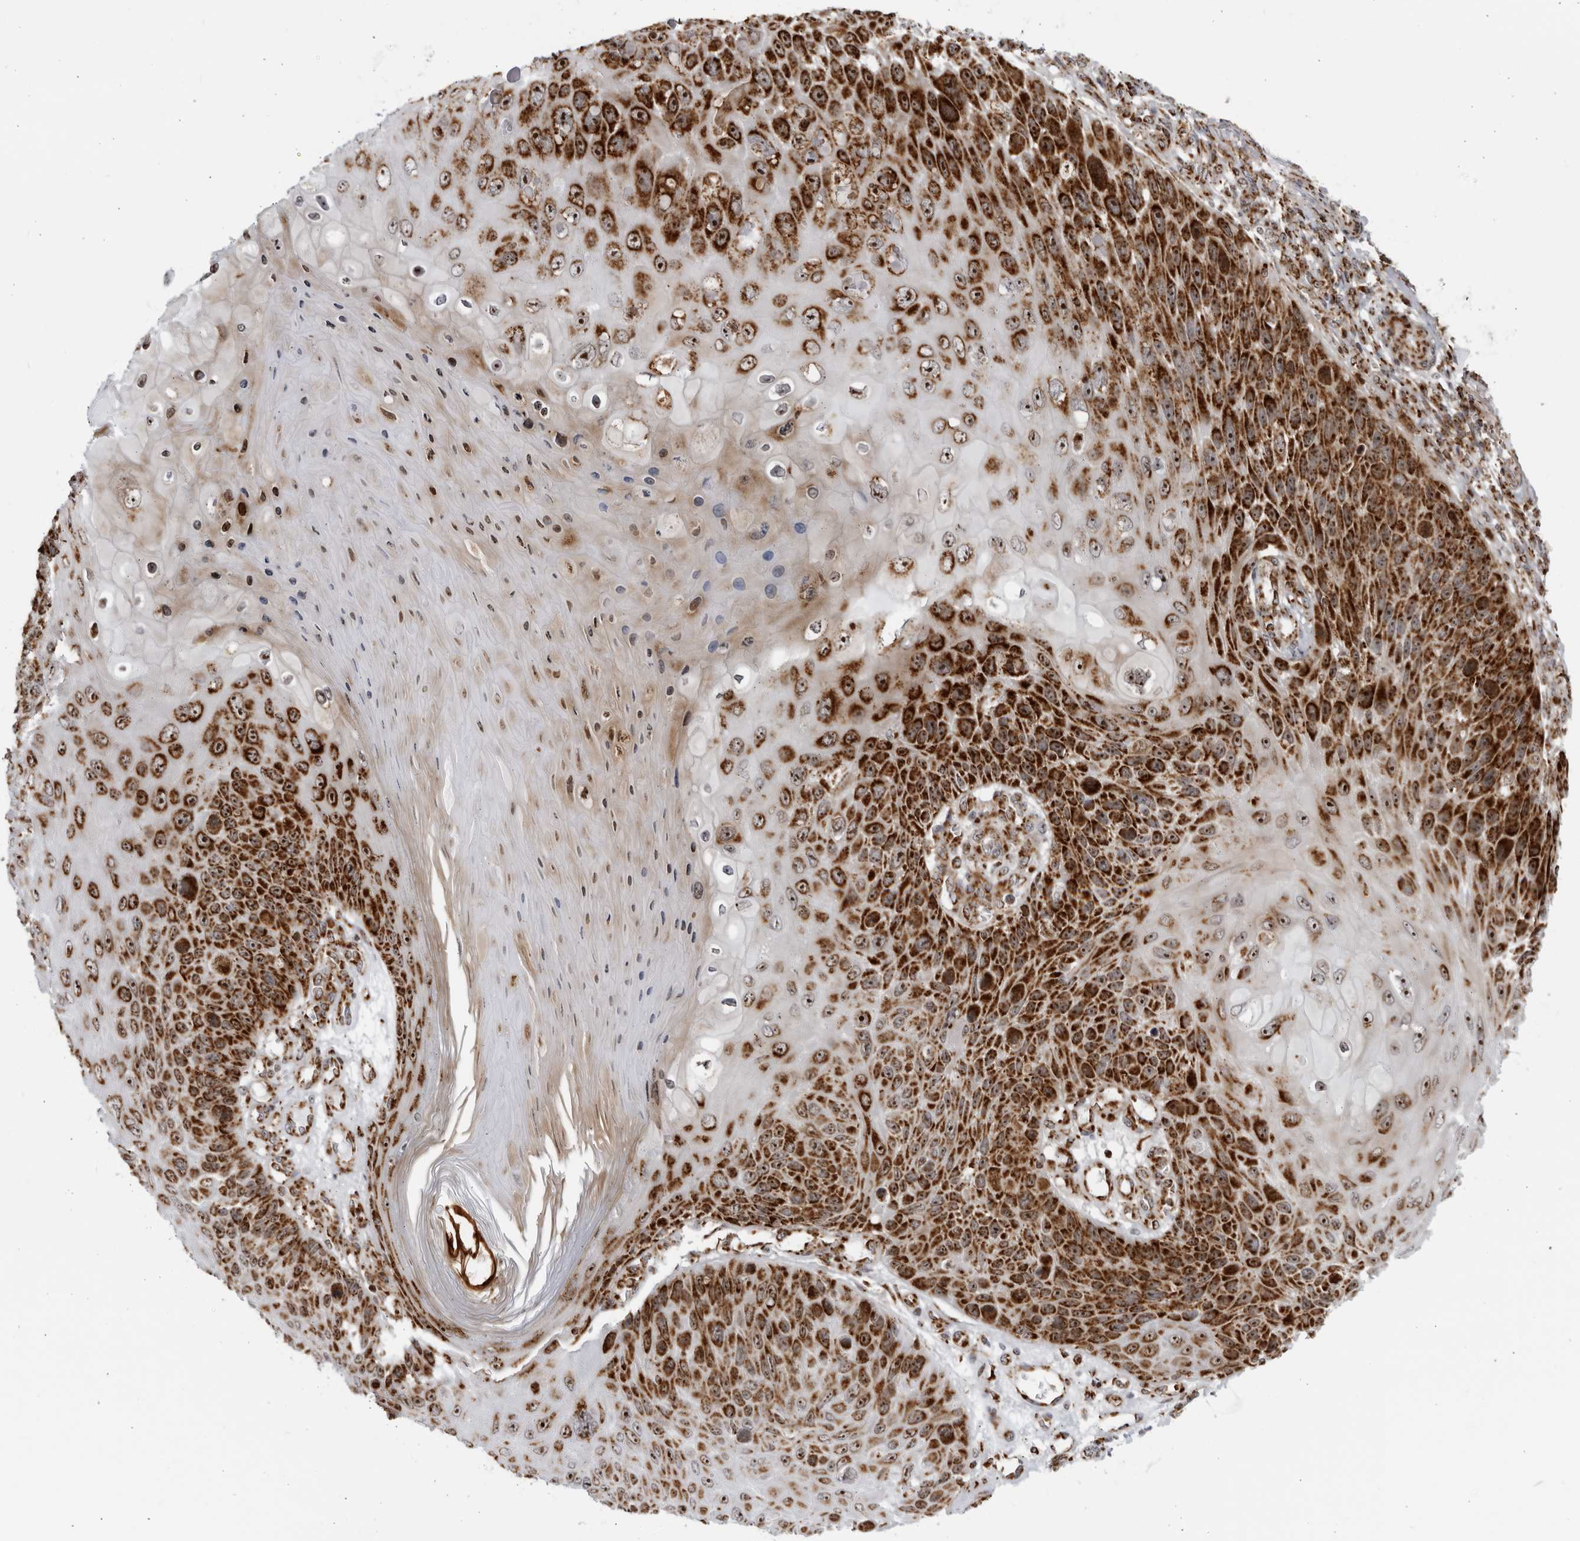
{"staining": {"intensity": "strong", "quantity": ">75%", "location": "cytoplasmic/membranous,nuclear"}, "tissue": "skin cancer", "cell_type": "Tumor cells", "image_type": "cancer", "snomed": [{"axis": "morphology", "description": "Squamous cell carcinoma, NOS"}, {"axis": "topography", "description": "Skin"}], "caption": "A micrograph showing strong cytoplasmic/membranous and nuclear staining in about >75% of tumor cells in squamous cell carcinoma (skin), as visualized by brown immunohistochemical staining.", "gene": "RBM34", "patient": {"sex": "female", "age": 88}}